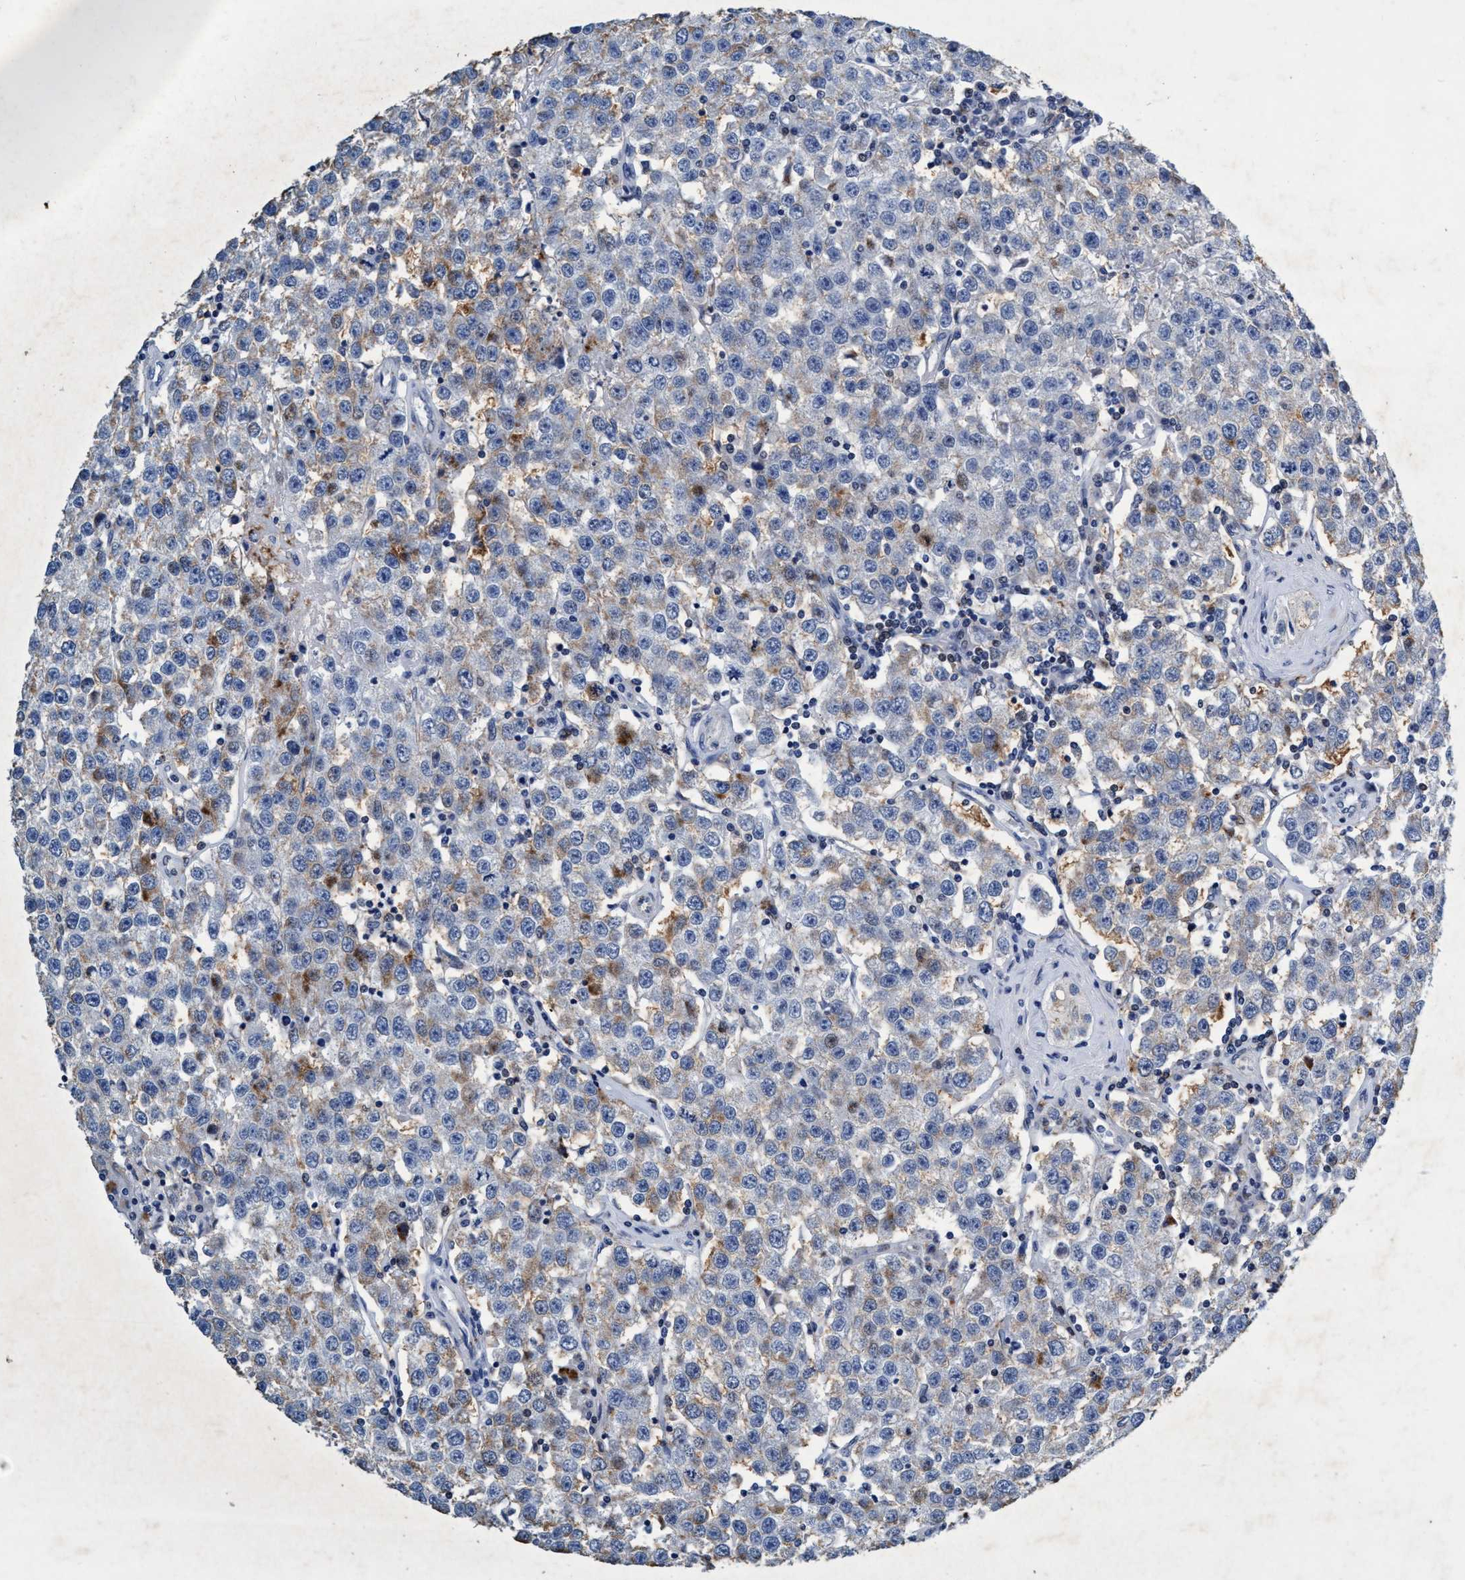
{"staining": {"intensity": "weak", "quantity": "<25%", "location": "cytoplasmic/membranous"}, "tissue": "testis cancer", "cell_type": "Tumor cells", "image_type": "cancer", "snomed": [{"axis": "morphology", "description": "Seminoma, NOS"}, {"axis": "topography", "description": "Testis"}], "caption": "A micrograph of human testis seminoma is negative for staining in tumor cells.", "gene": "GRB14", "patient": {"sex": "male", "age": 52}}